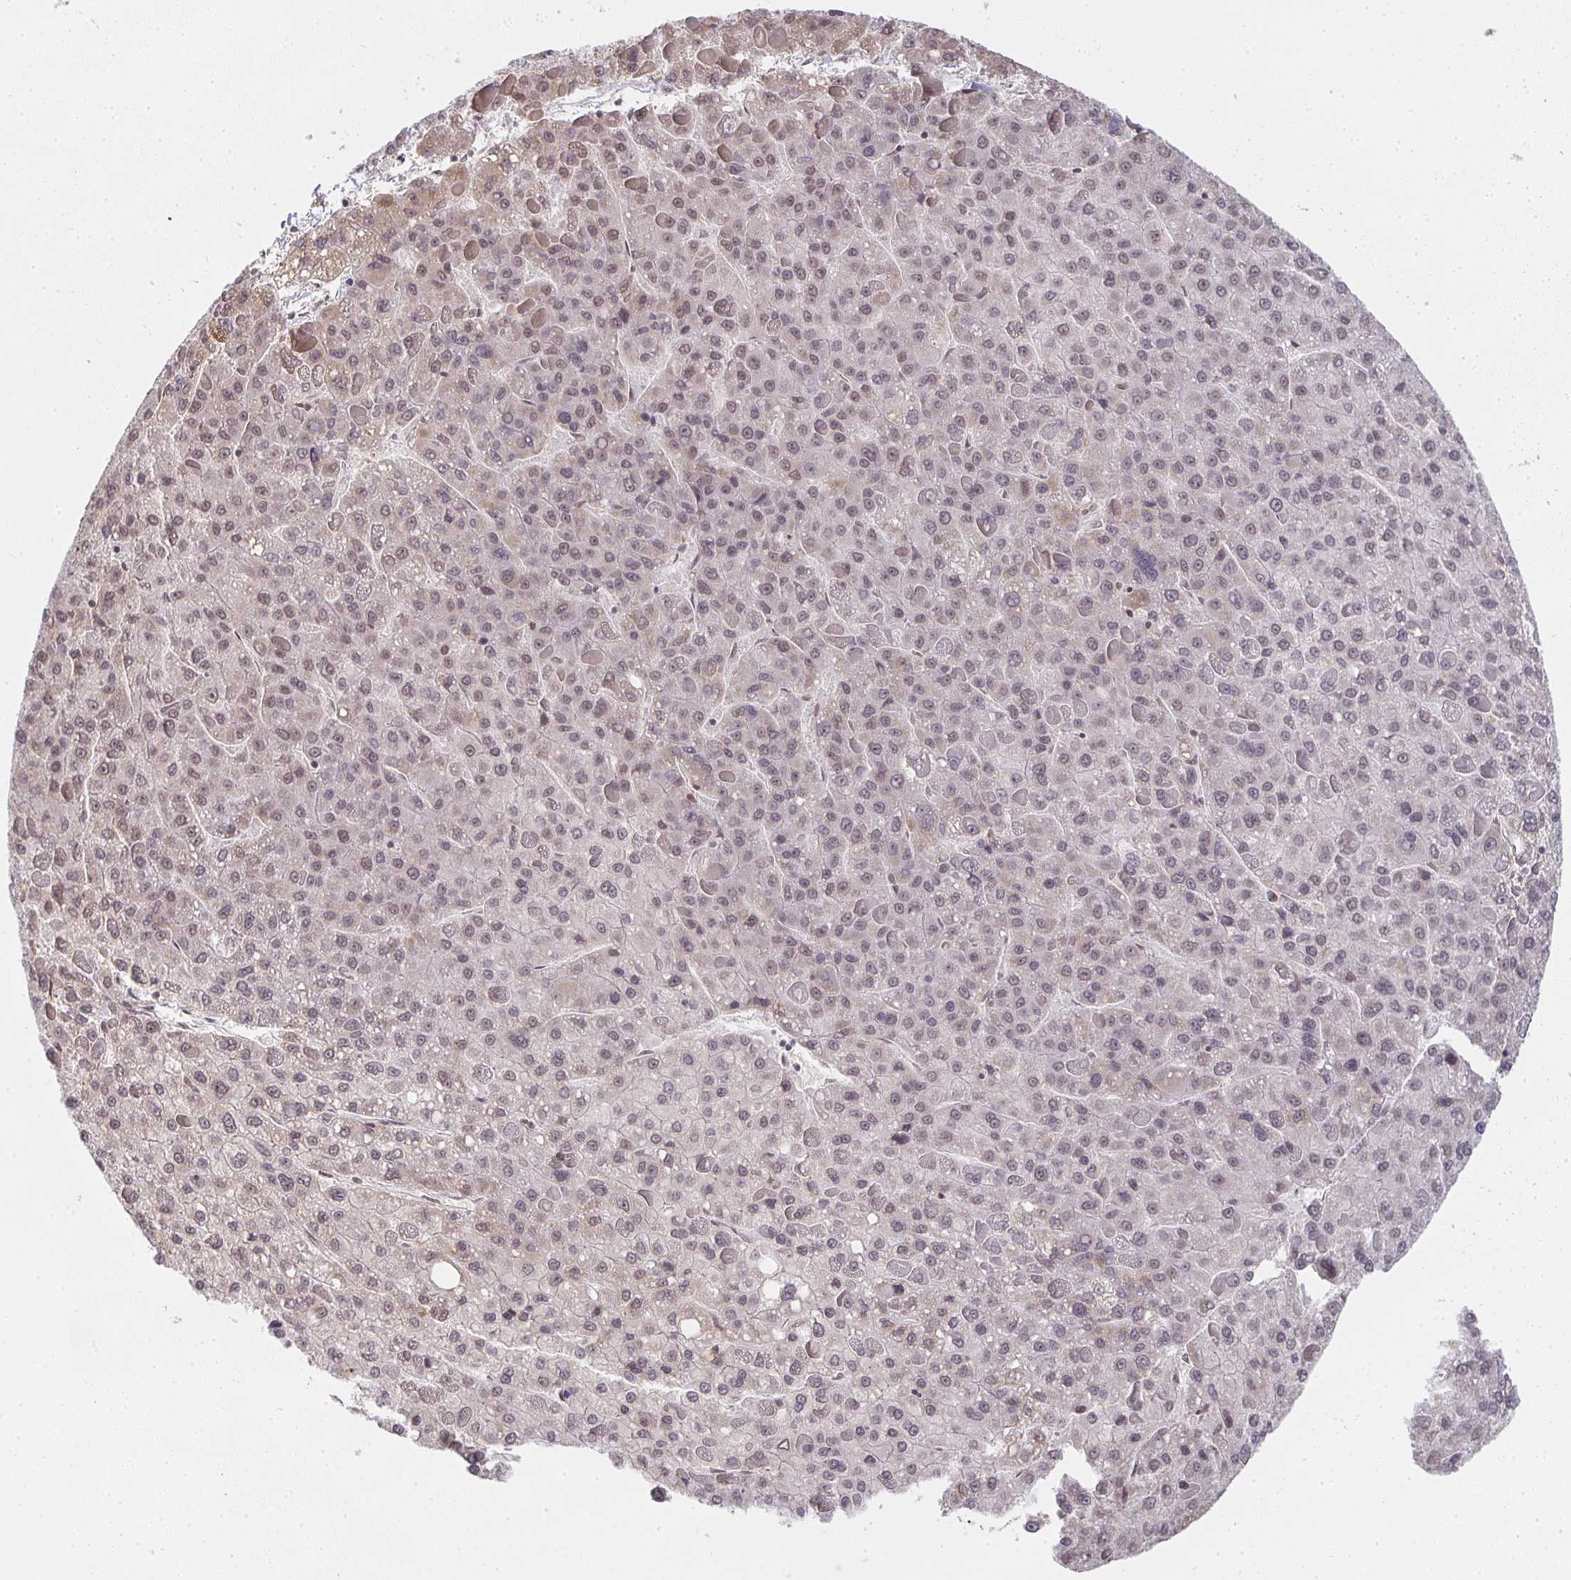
{"staining": {"intensity": "weak", "quantity": ">75%", "location": "nuclear"}, "tissue": "liver cancer", "cell_type": "Tumor cells", "image_type": "cancer", "snomed": [{"axis": "morphology", "description": "Carcinoma, Hepatocellular, NOS"}, {"axis": "topography", "description": "Liver"}], "caption": "Immunohistochemistry photomicrograph of liver cancer stained for a protein (brown), which displays low levels of weak nuclear expression in about >75% of tumor cells.", "gene": "SMARCA2", "patient": {"sex": "female", "age": 82}}